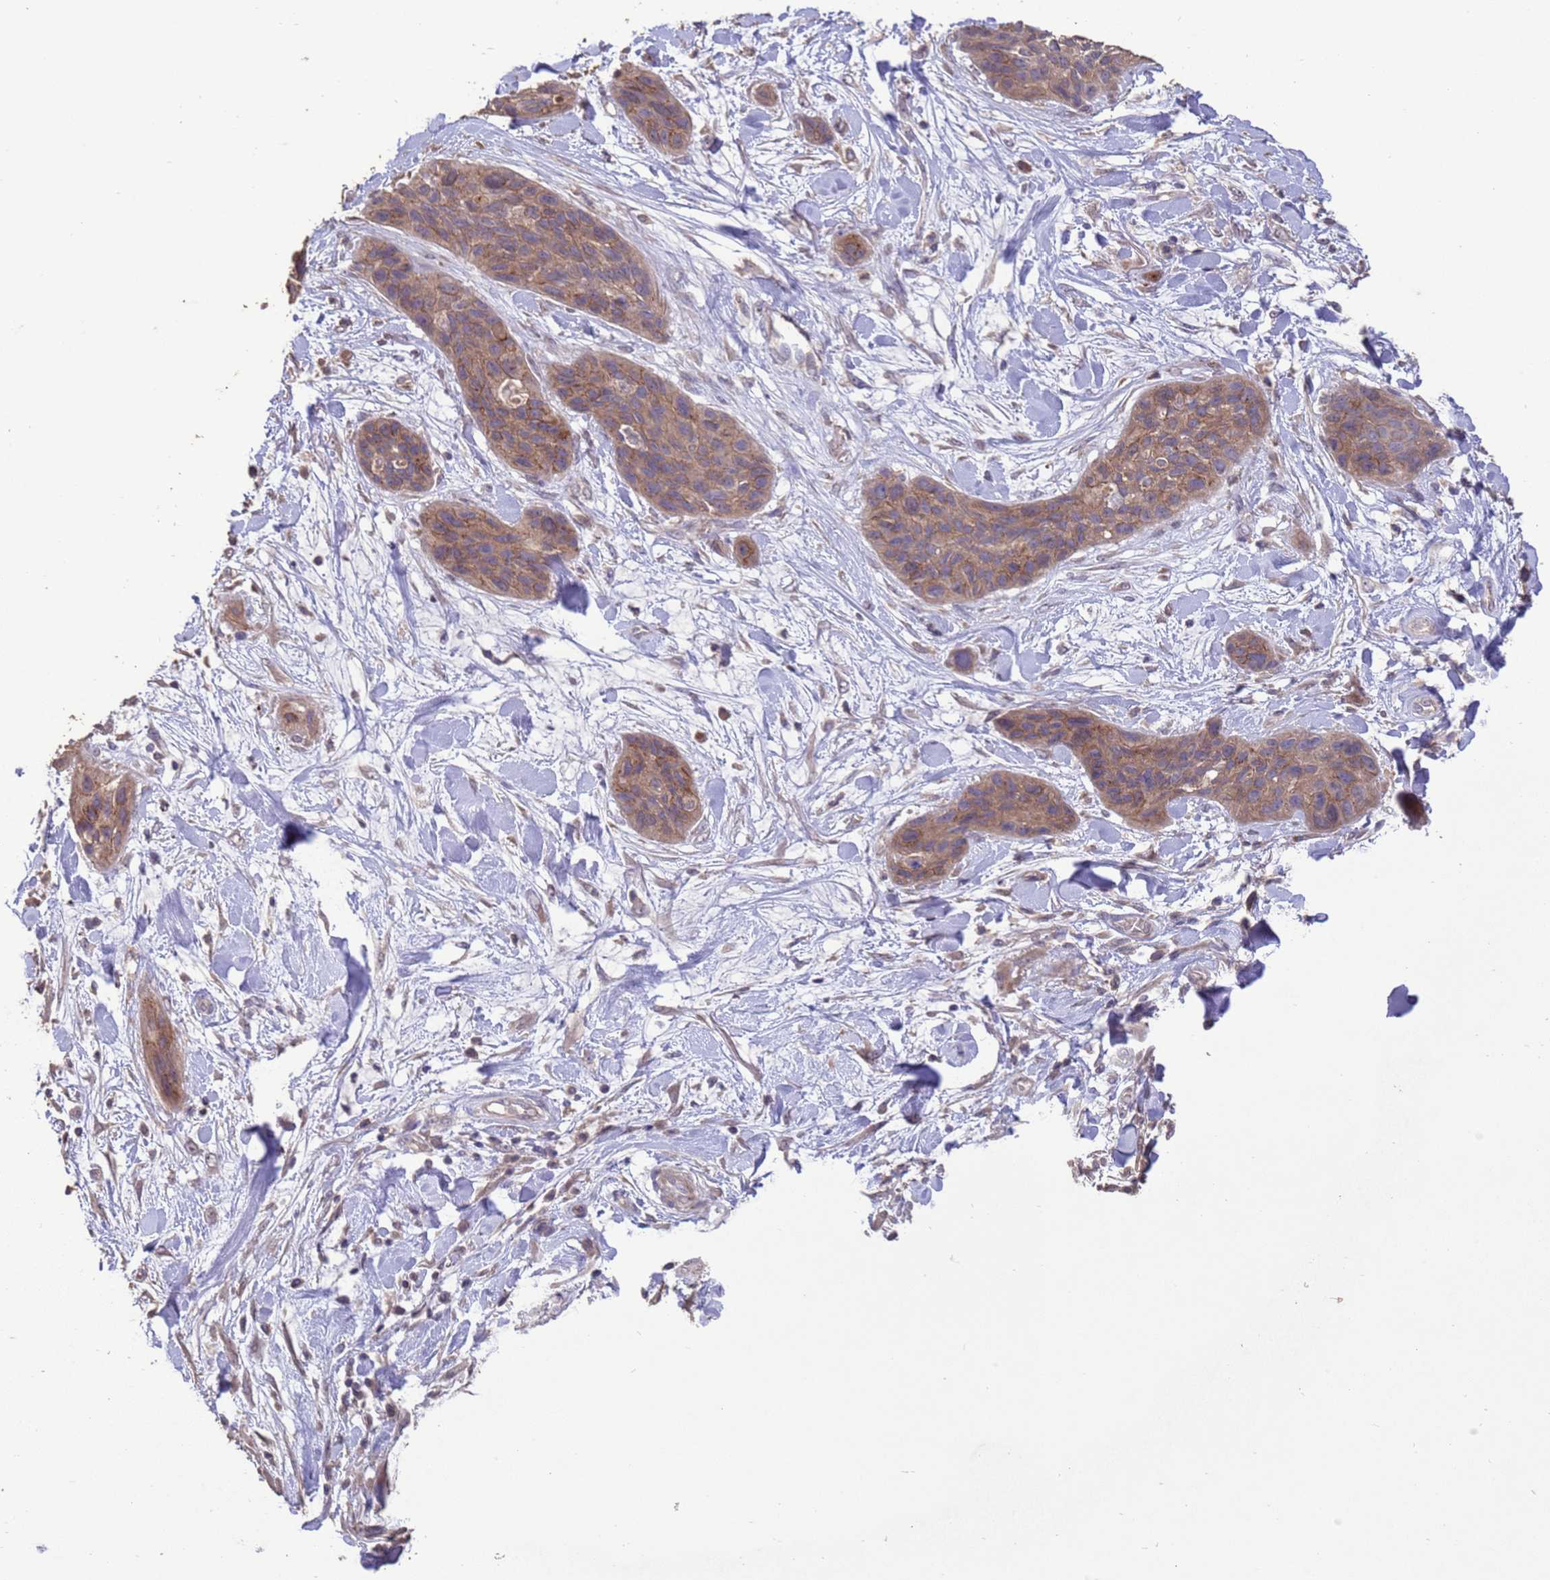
{"staining": {"intensity": "moderate", "quantity": ">75%", "location": "cytoplasmic/membranous"}, "tissue": "lung cancer", "cell_type": "Tumor cells", "image_type": "cancer", "snomed": [{"axis": "morphology", "description": "Squamous cell carcinoma, NOS"}, {"axis": "topography", "description": "Lung"}], "caption": "Immunohistochemical staining of squamous cell carcinoma (lung) reveals medium levels of moderate cytoplasmic/membranous staining in approximately >75% of tumor cells.", "gene": "SLC9B2", "patient": {"sex": "female", "age": 70}}